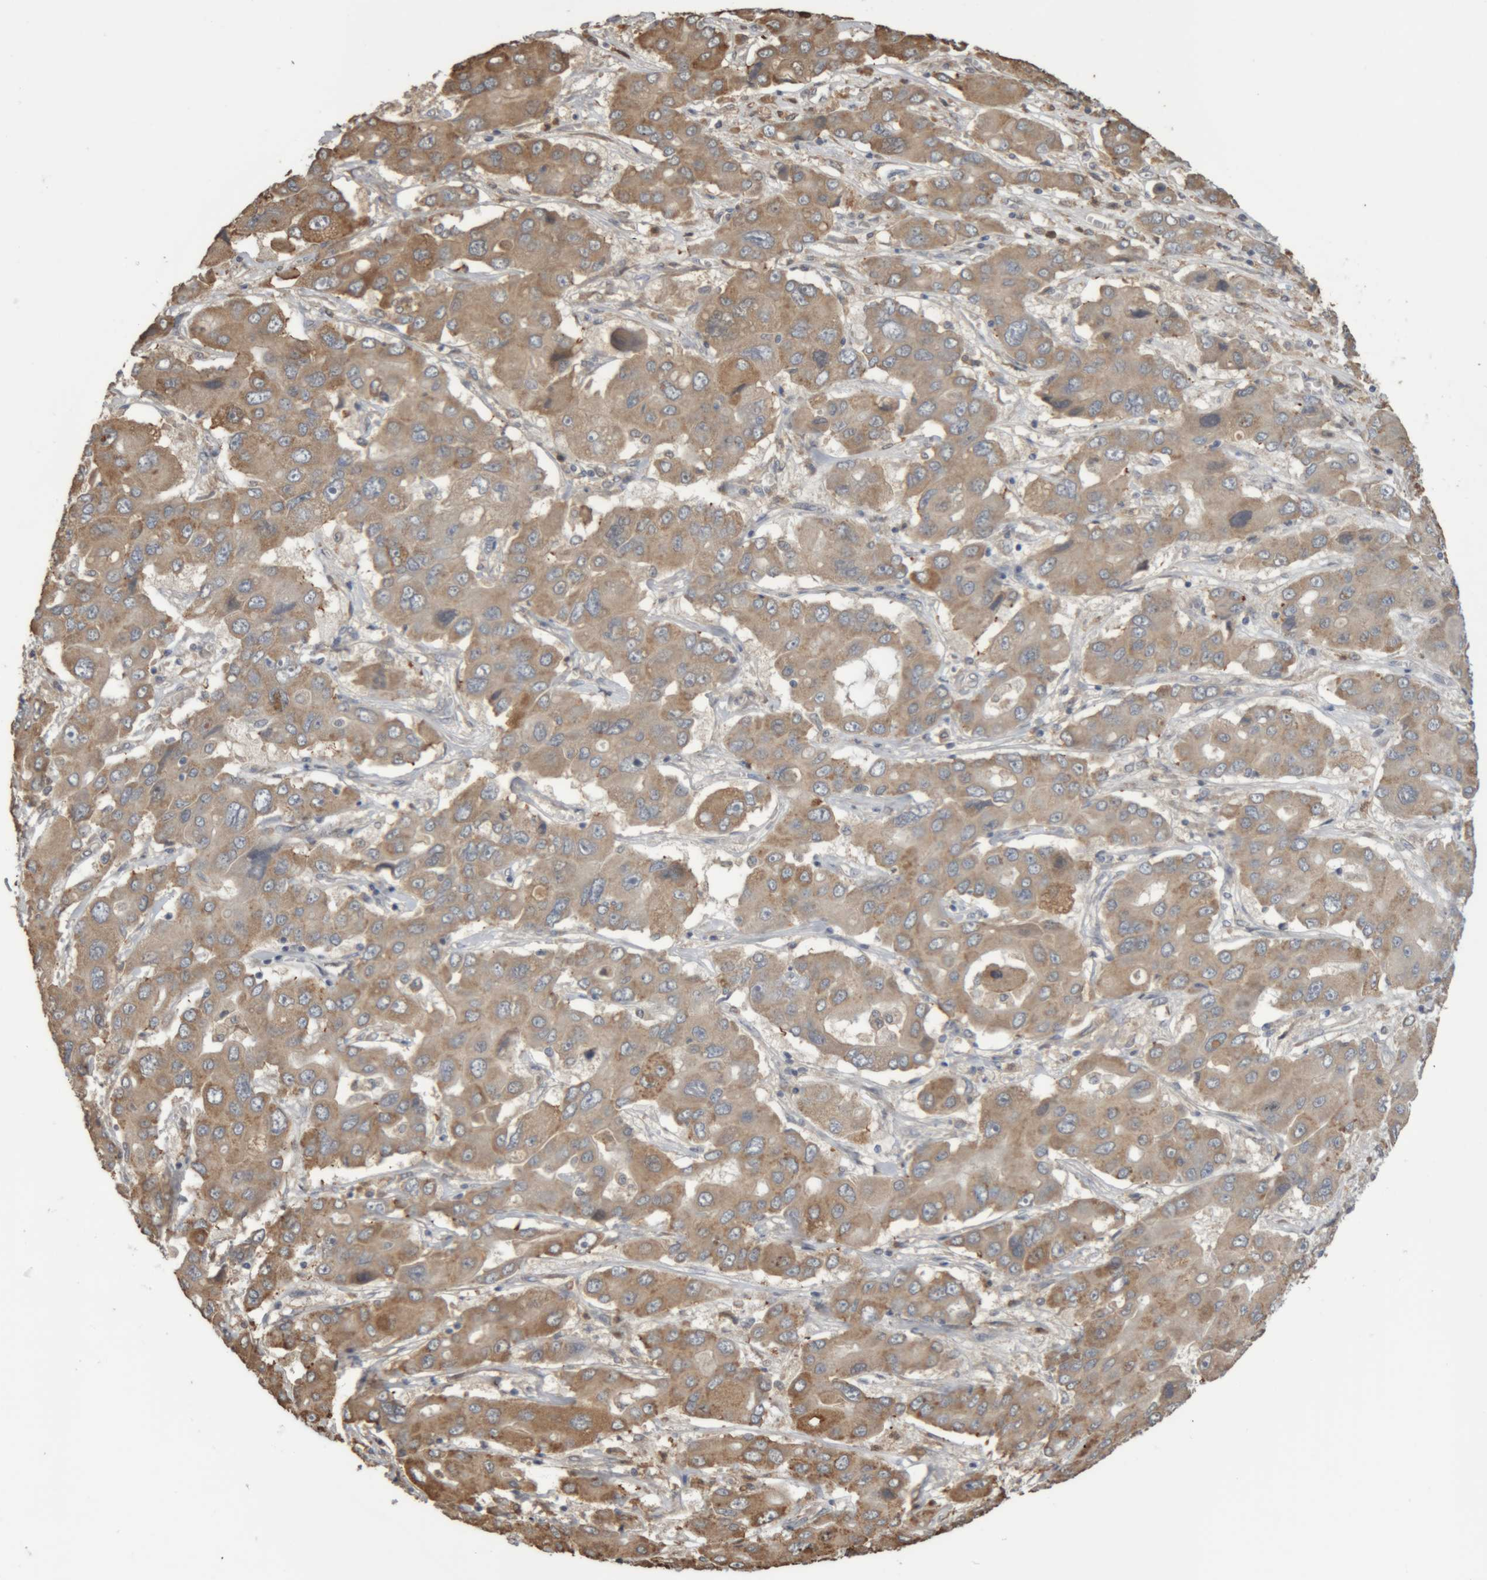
{"staining": {"intensity": "weak", "quantity": ">75%", "location": "cytoplasmic/membranous"}, "tissue": "liver cancer", "cell_type": "Tumor cells", "image_type": "cancer", "snomed": [{"axis": "morphology", "description": "Cholangiocarcinoma"}, {"axis": "topography", "description": "Liver"}], "caption": "Immunohistochemical staining of human liver cancer (cholangiocarcinoma) exhibits low levels of weak cytoplasmic/membranous positivity in approximately >75% of tumor cells. The staining was performed using DAB (3,3'-diaminobenzidine) to visualize the protein expression in brown, while the nuclei were stained in blue with hematoxylin (Magnification: 20x).", "gene": "TMED7", "patient": {"sex": "male", "age": 67}}